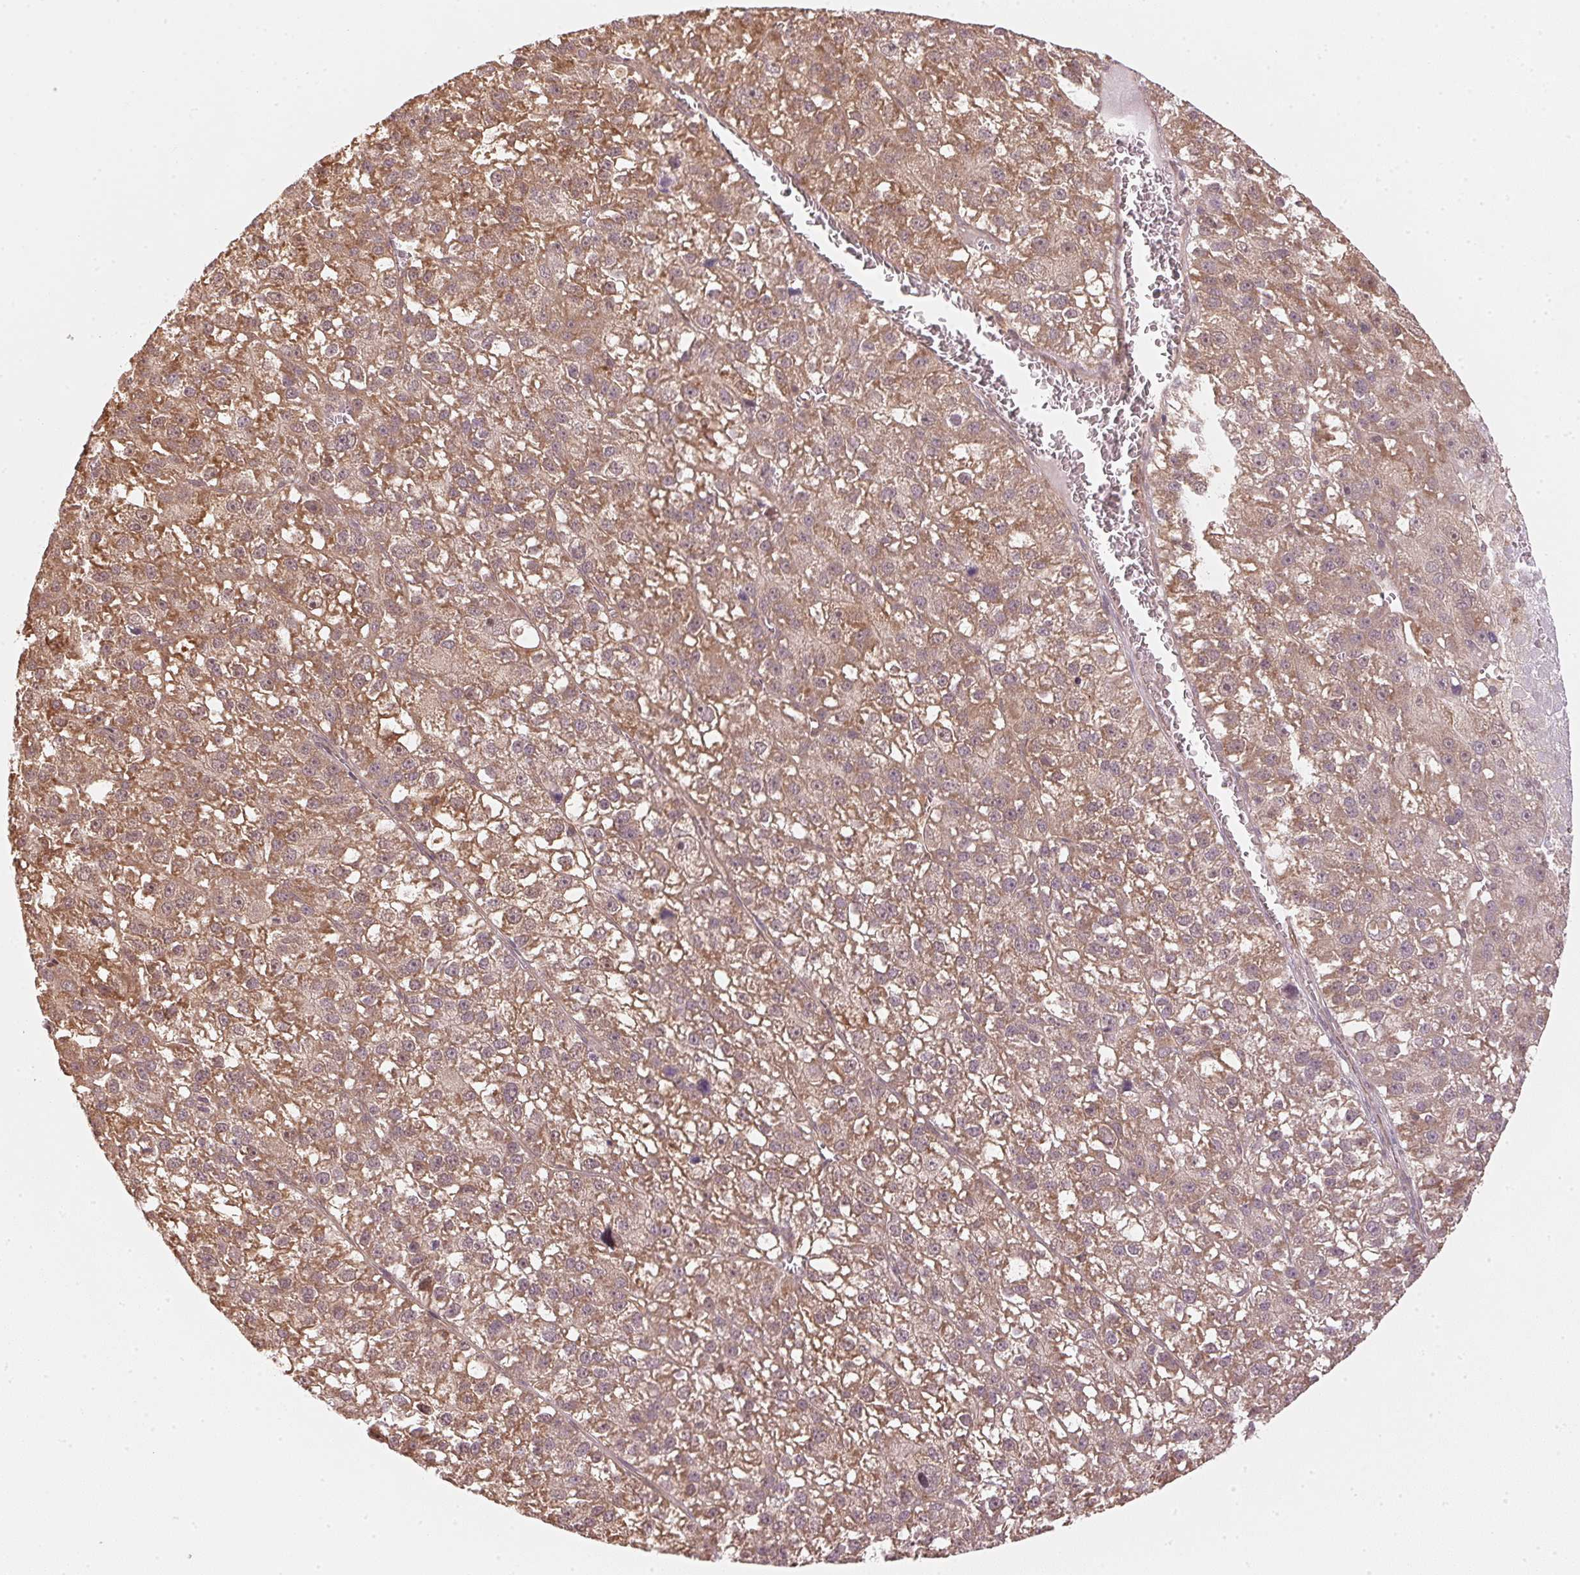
{"staining": {"intensity": "weak", "quantity": ">75%", "location": "cytoplasmic/membranous"}, "tissue": "liver cancer", "cell_type": "Tumor cells", "image_type": "cancer", "snomed": [{"axis": "morphology", "description": "Carcinoma, Hepatocellular, NOS"}, {"axis": "topography", "description": "Liver"}], "caption": "Protein staining by immunohistochemistry demonstrates weak cytoplasmic/membranous expression in about >75% of tumor cells in liver cancer. The staining was performed using DAB to visualize the protein expression in brown, while the nuclei were stained in blue with hematoxylin (Magnification: 20x).", "gene": "UBE2L3", "patient": {"sex": "female", "age": 70}}